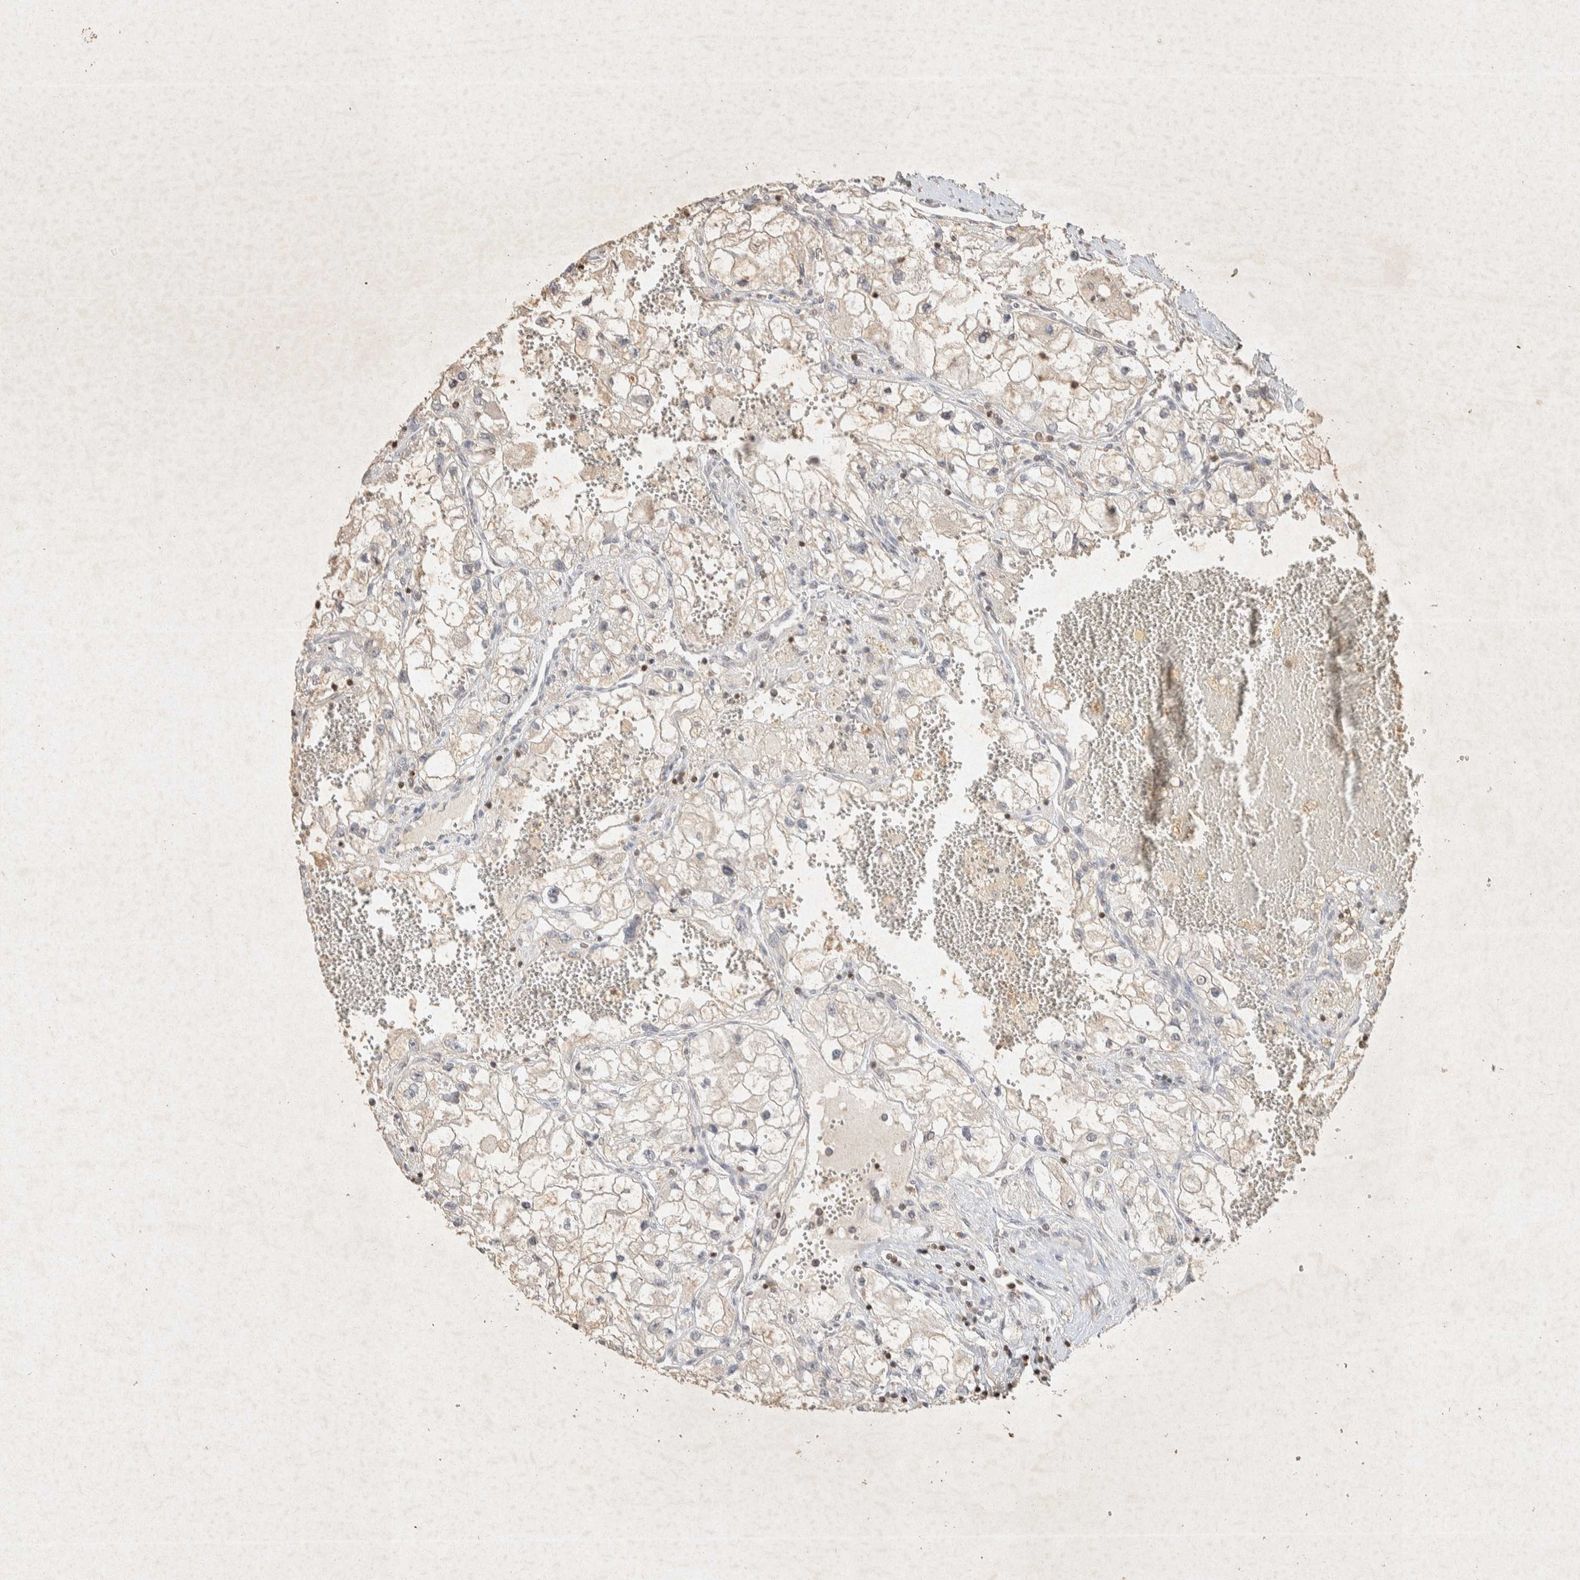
{"staining": {"intensity": "weak", "quantity": "<25%", "location": "cytoplasmic/membranous"}, "tissue": "renal cancer", "cell_type": "Tumor cells", "image_type": "cancer", "snomed": [{"axis": "morphology", "description": "Adenocarcinoma, NOS"}, {"axis": "topography", "description": "Kidney"}], "caption": "Adenocarcinoma (renal) stained for a protein using immunohistochemistry shows no expression tumor cells.", "gene": "RAC2", "patient": {"sex": "female", "age": 70}}